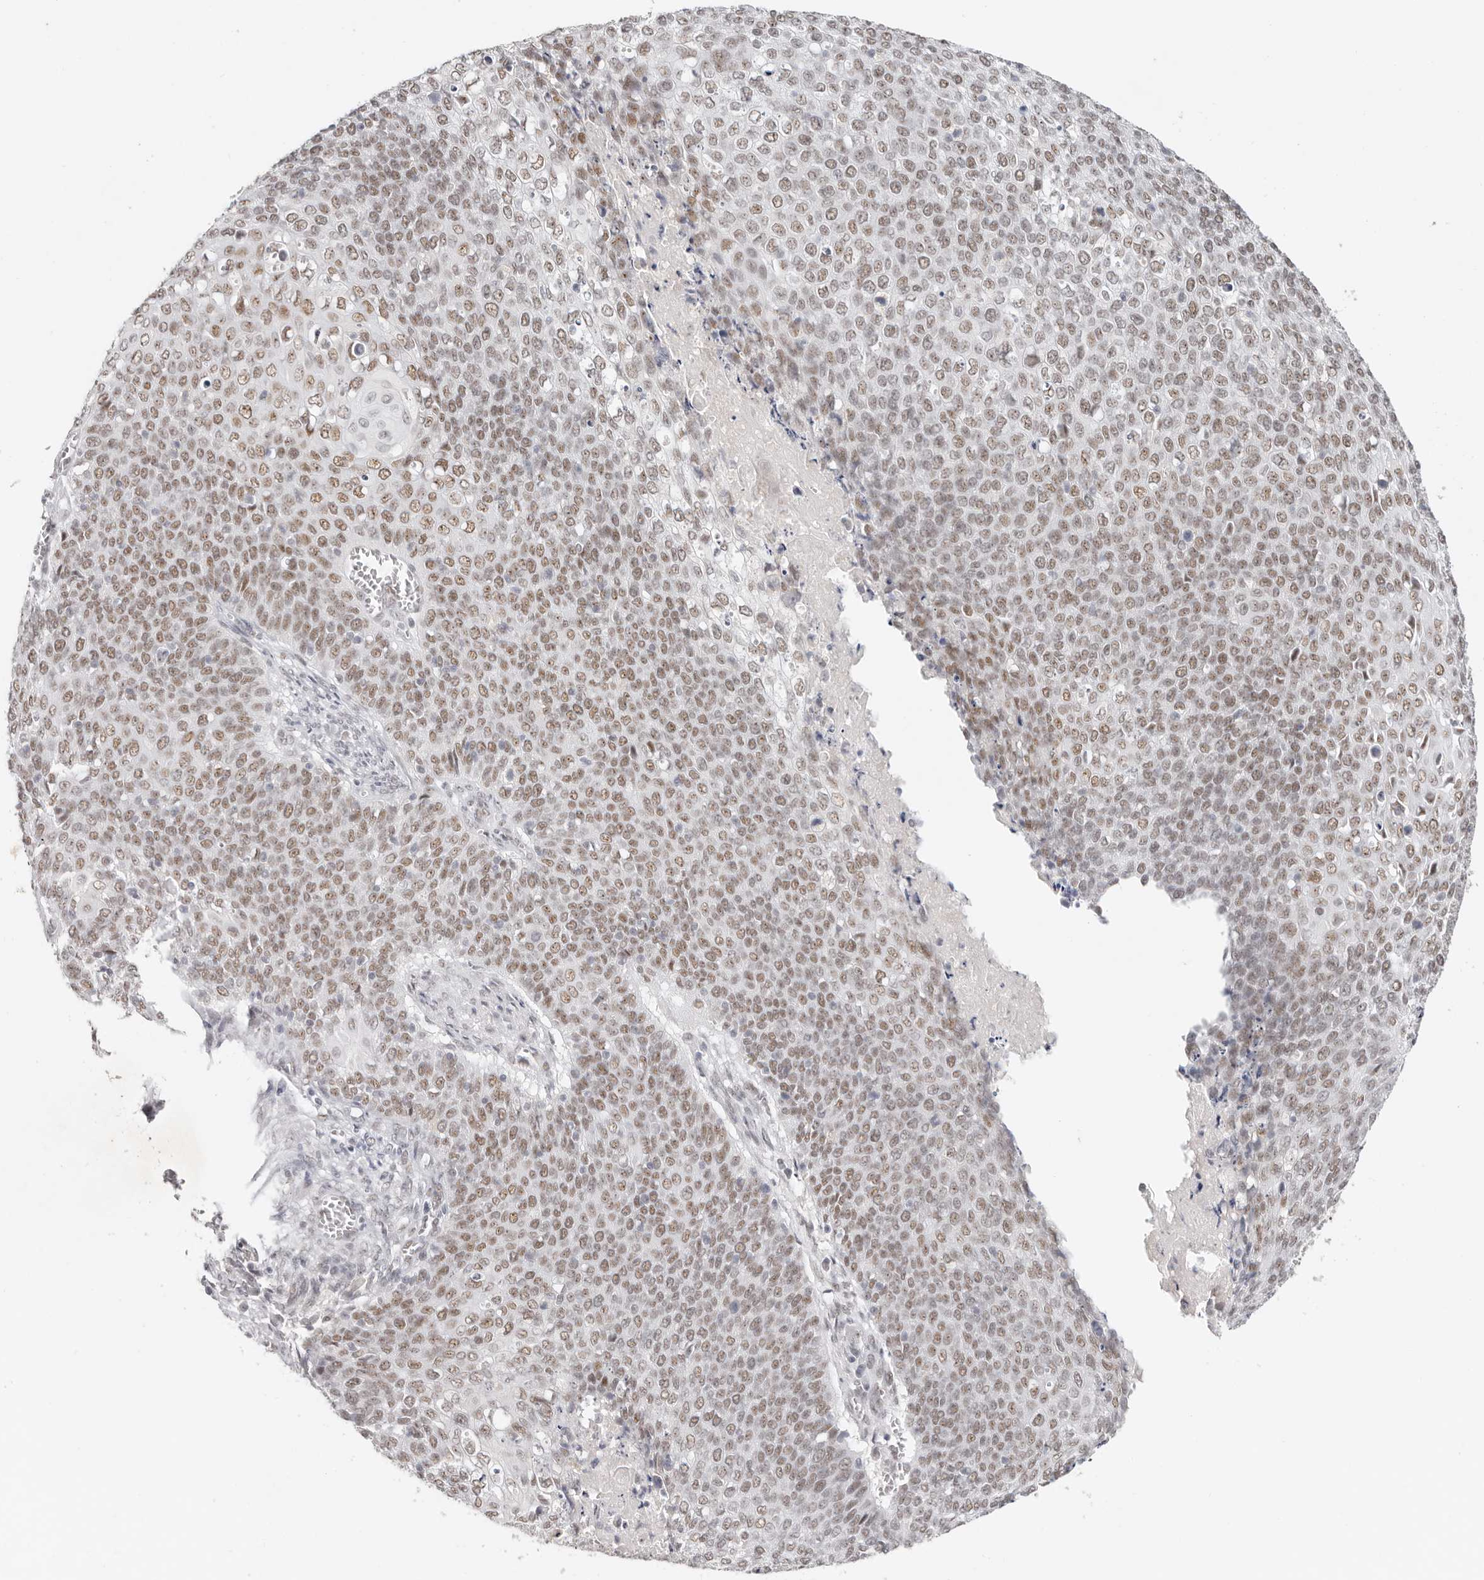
{"staining": {"intensity": "moderate", "quantity": ">75%", "location": "nuclear"}, "tissue": "cervical cancer", "cell_type": "Tumor cells", "image_type": "cancer", "snomed": [{"axis": "morphology", "description": "Squamous cell carcinoma, NOS"}, {"axis": "topography", "description": "Cervix"}], "caption": "Immunohistochemistry (DAB) staining of cervical cancer (squamous cell carcinoma) reveals moderate nuclear protein expression in about >75% of tumor cells.", "gene": "LARP7", "patient": {"sex": "female", "age": 39}}